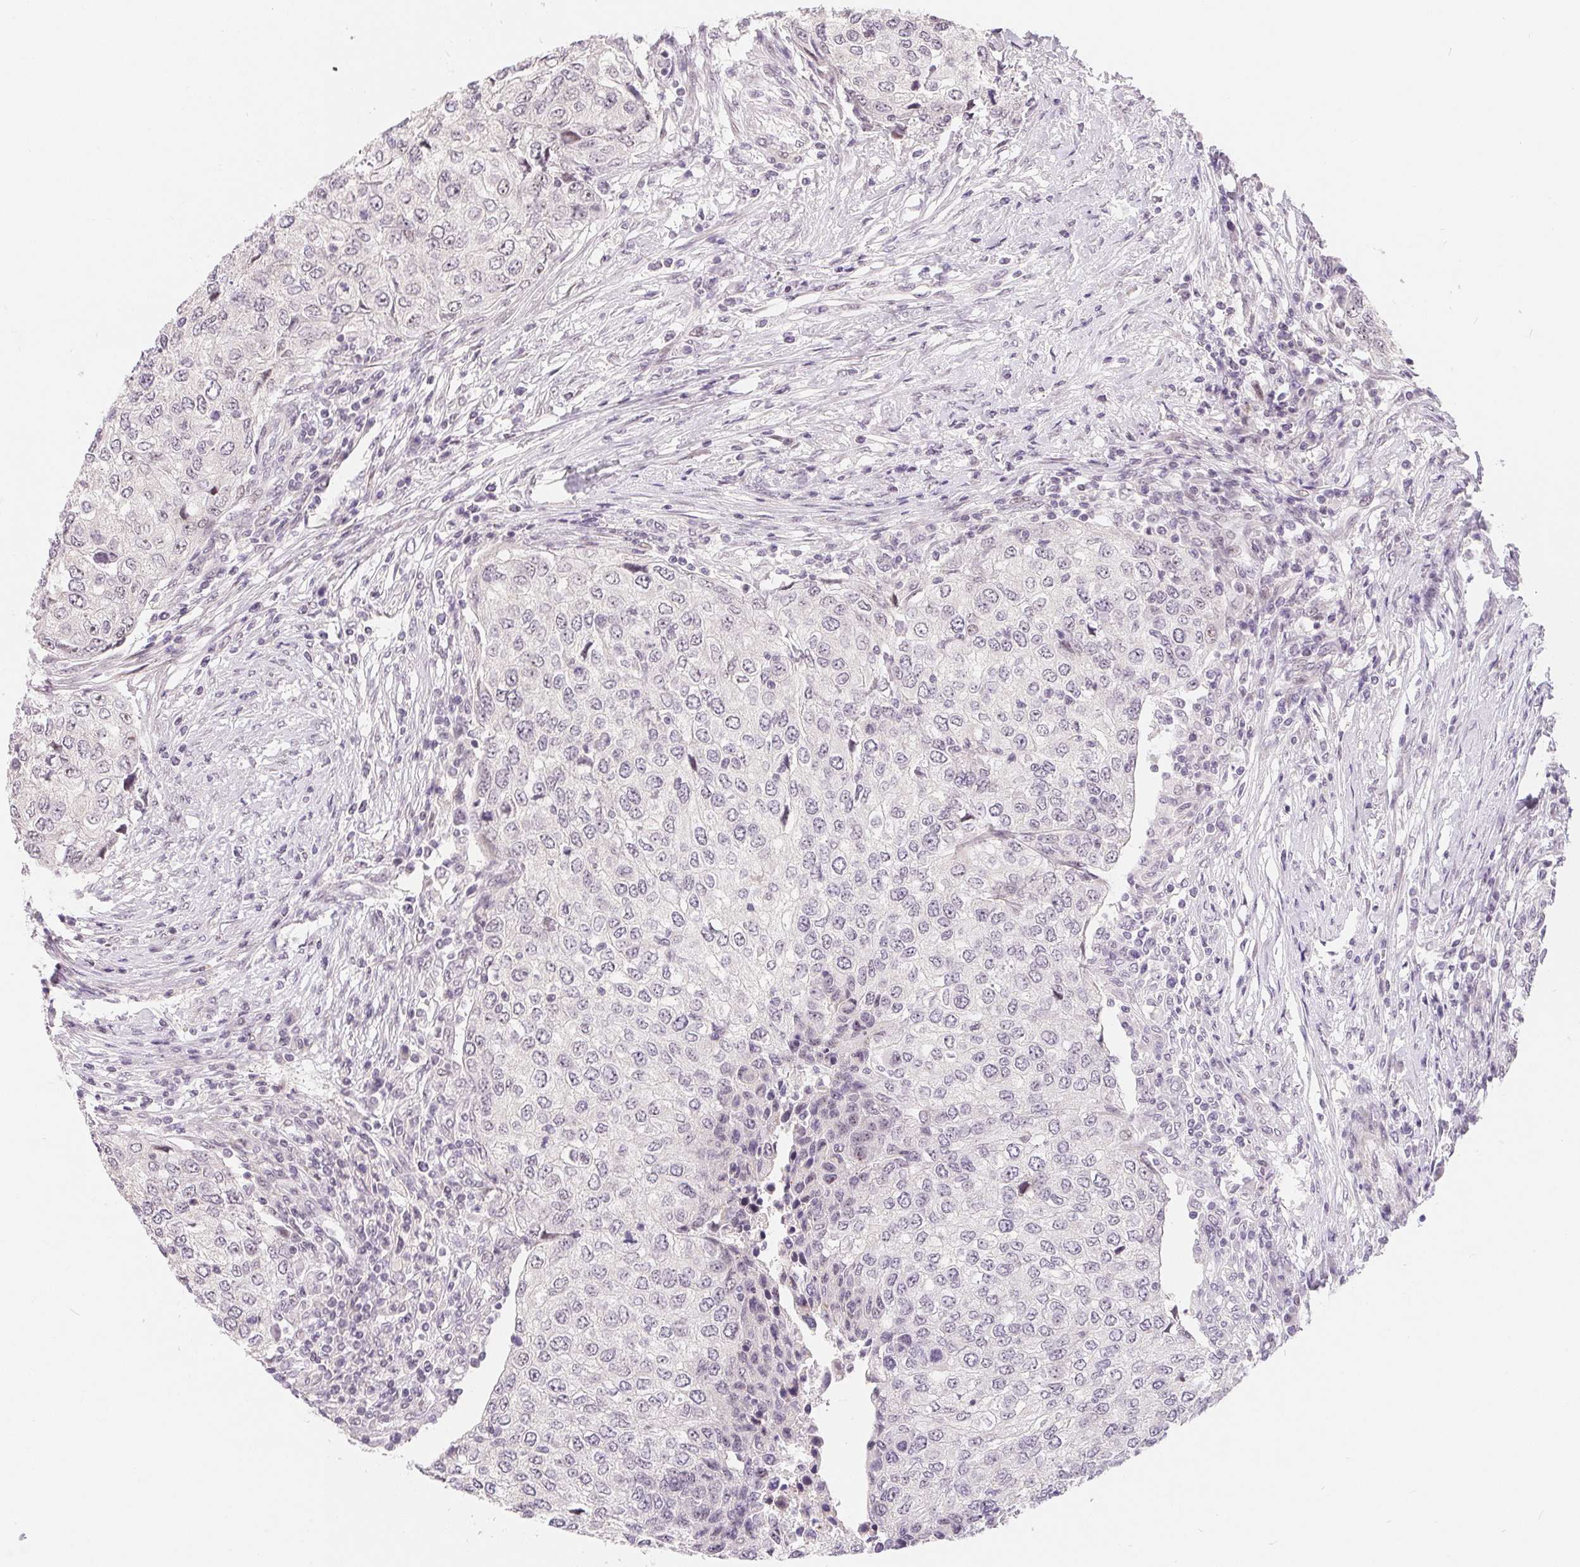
{"staining": {"intensity": "negative", "quantity": "none", "location": "none"}, "tissue": "urothelial cancer", "cell_type": "Tumor cells", "image_type": "cancer", "snomed": [{"axis": "morphology", "description": "Urothelial carcinoma, High grade"}, {"axis": "topography", "description": "Urinary bladder"}], "caption": "Immunohistochemistry (IHC) histopathology image of neoplastic tissue: urothelial cancer stained with DAB exhibits no significant protein positivity in tumor cells. (Stains: DAB (3,3'-diaminobenzidine) immunohistochemistry with hematoxylin counter stain, Microscopy: brightfield microscopy at high magnification).", "gene": "LCA5L", "patient": {"sex": "female", "age": 78}}